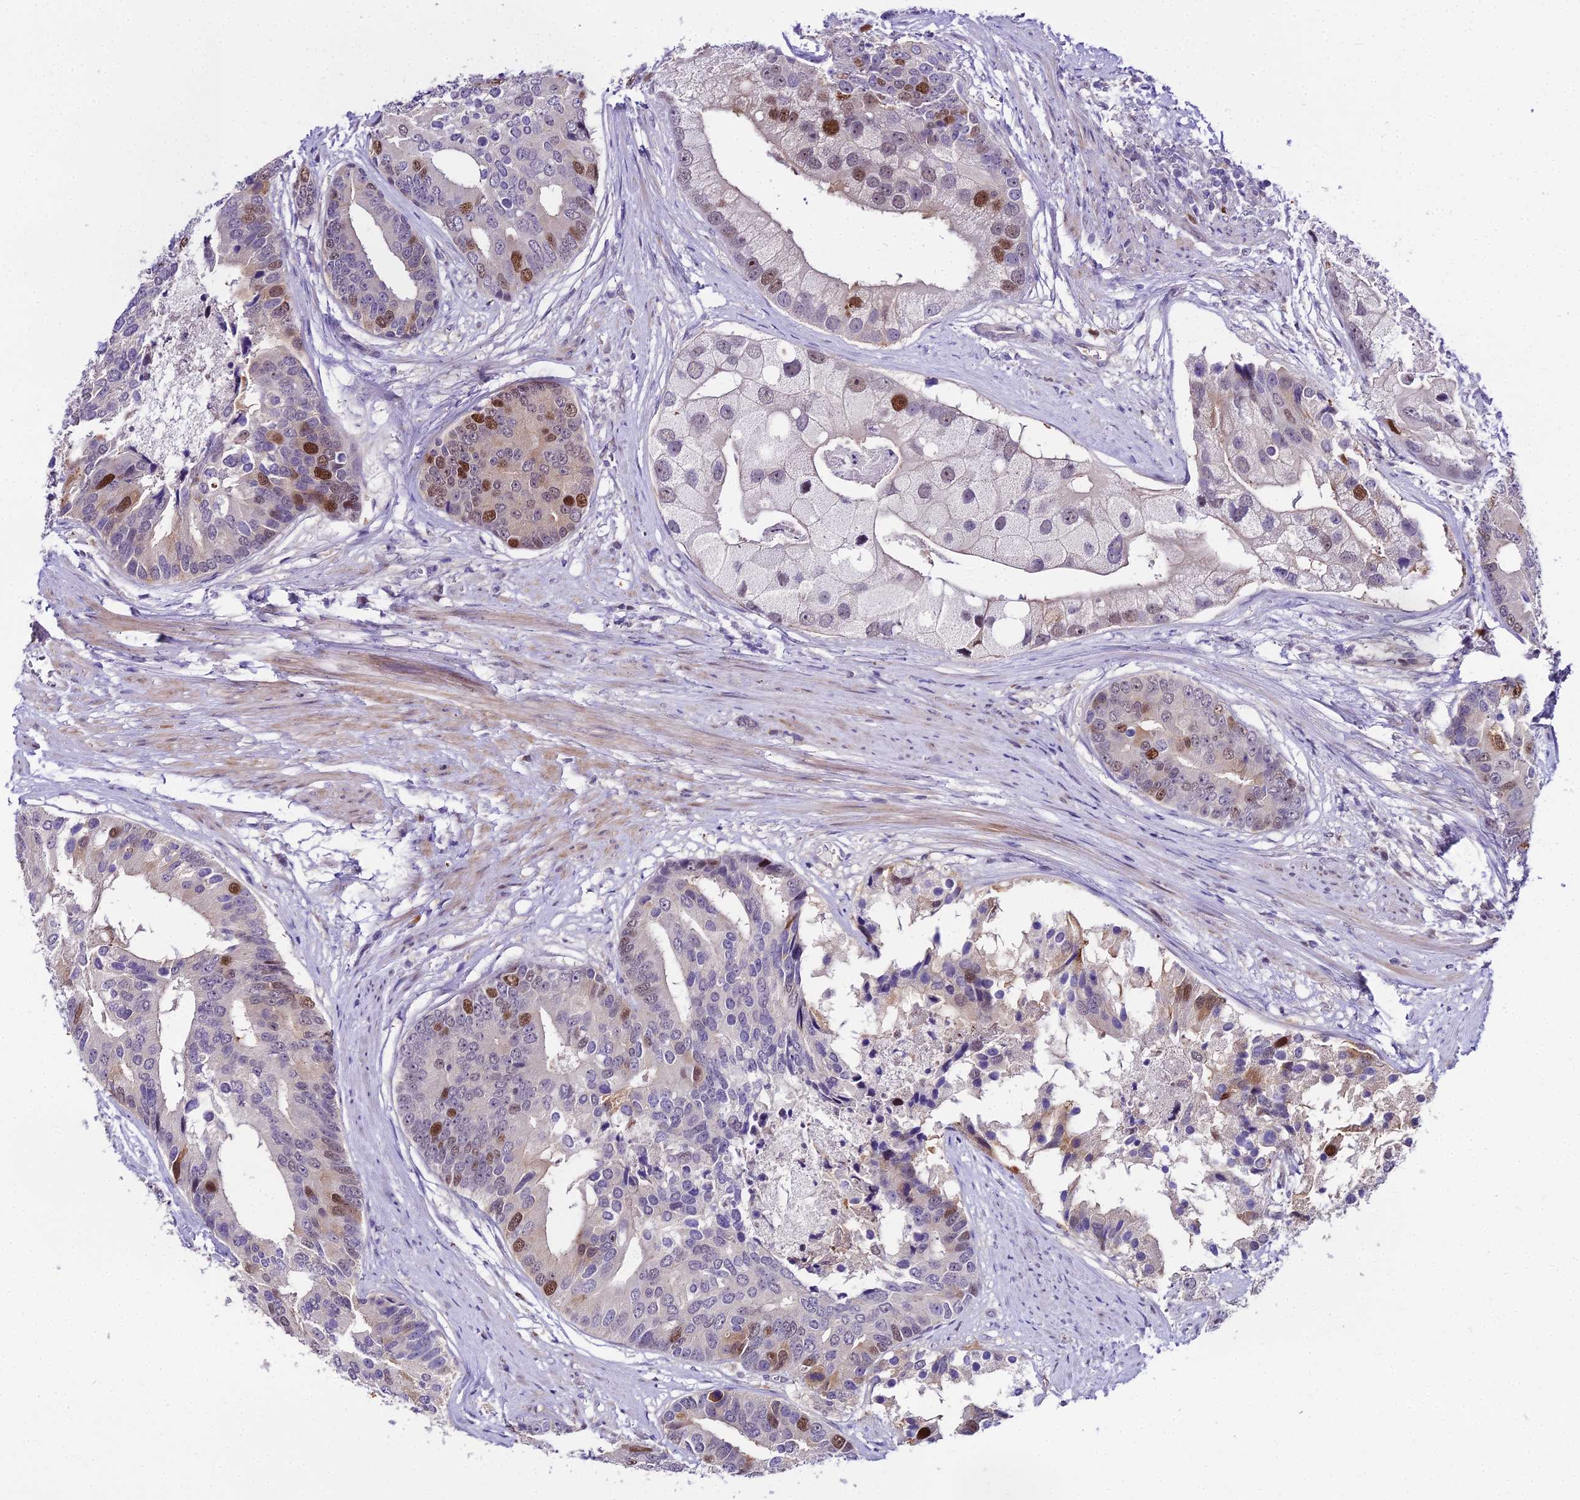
{"staining": {"intensity": "moderate", "quantity": "<25%", "location": "nuclear"}, "tissue": "prostate cancer", "cell_type": "Tumor cells", "image_type": "cancer", "snomed": [{"axis": "morphology", "description": "Adenocarcinoma, High grade"}, {"axis": "topography", "description": "Prostate"}], "caption": "Immunohistochemical staining of high-grade adenocarcinoma (prostate) reveals low levels of moderate nuclear positivity in approximately <25% of tumor cells.", "gene": "TRIML2", "patient": {"sex": "male", "age": 62}}